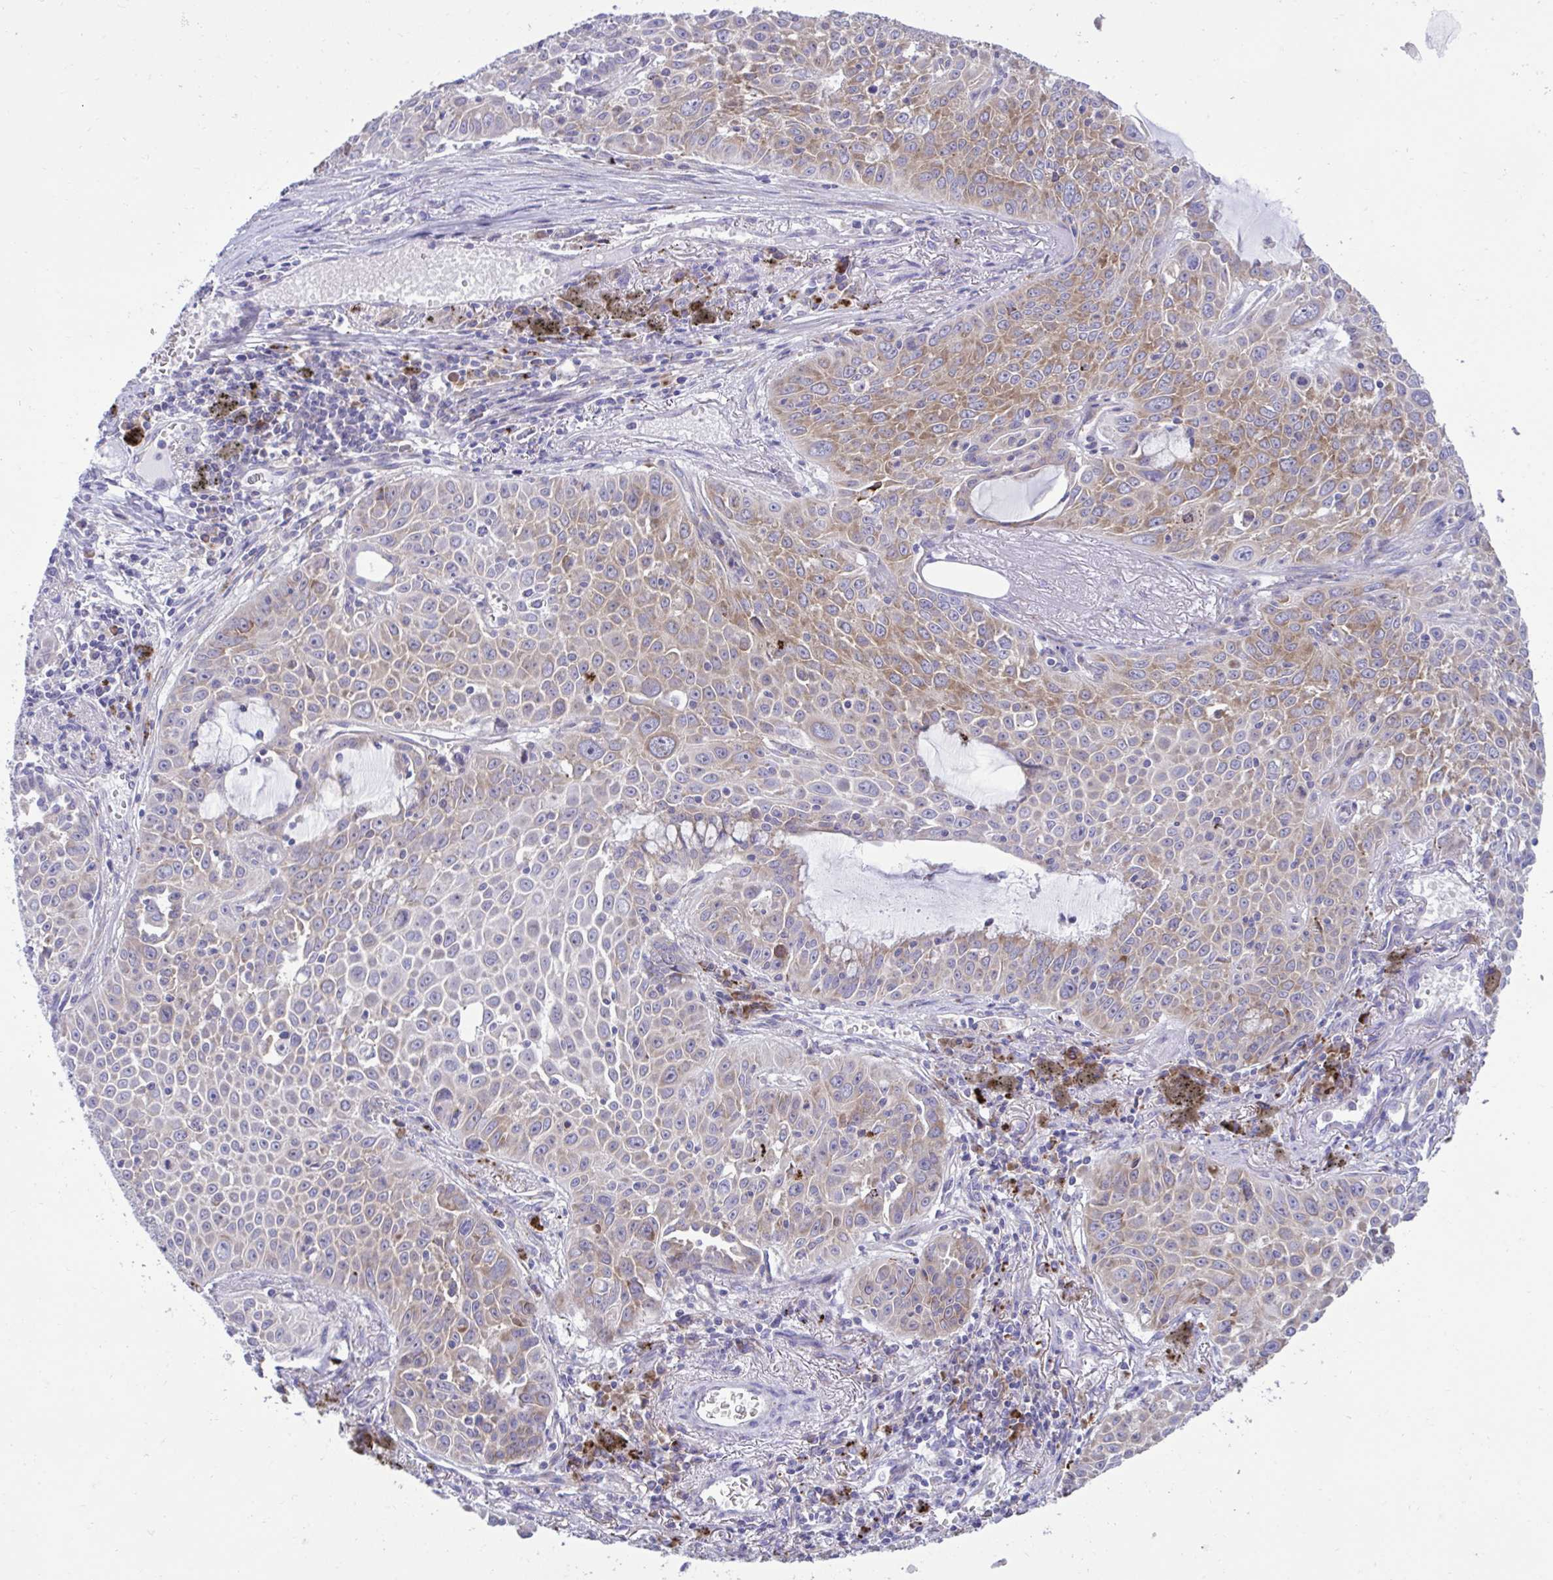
{"staining": {"intensity": "weak", "quantity": "25%-75%", "location": "cytoplasmic/membranous"}, "tissue": "lung cancer", "cell_type": "Tumor cells", "image_type": "cancer", "snomed": [{"axis": "morphology", "description": "Squamous cell carcinoma, NOS"}, {"axis": "morphology", "description": "Squamous cell carcinoma, metastatic, NOS"}, {"axis": "topography", "description": "Lymph node"}, {"axis": "topography", "description": "Lung"}], "caption": "Brown immunohistochemical staining in metastatic squamous cell carcinoma (lung) displays weak cytoplasmic/membranous positivity in approximately 25%-75% of tumor cells.", "gene": "RPS15", "patient": {"sex": "female", "age": 62}}